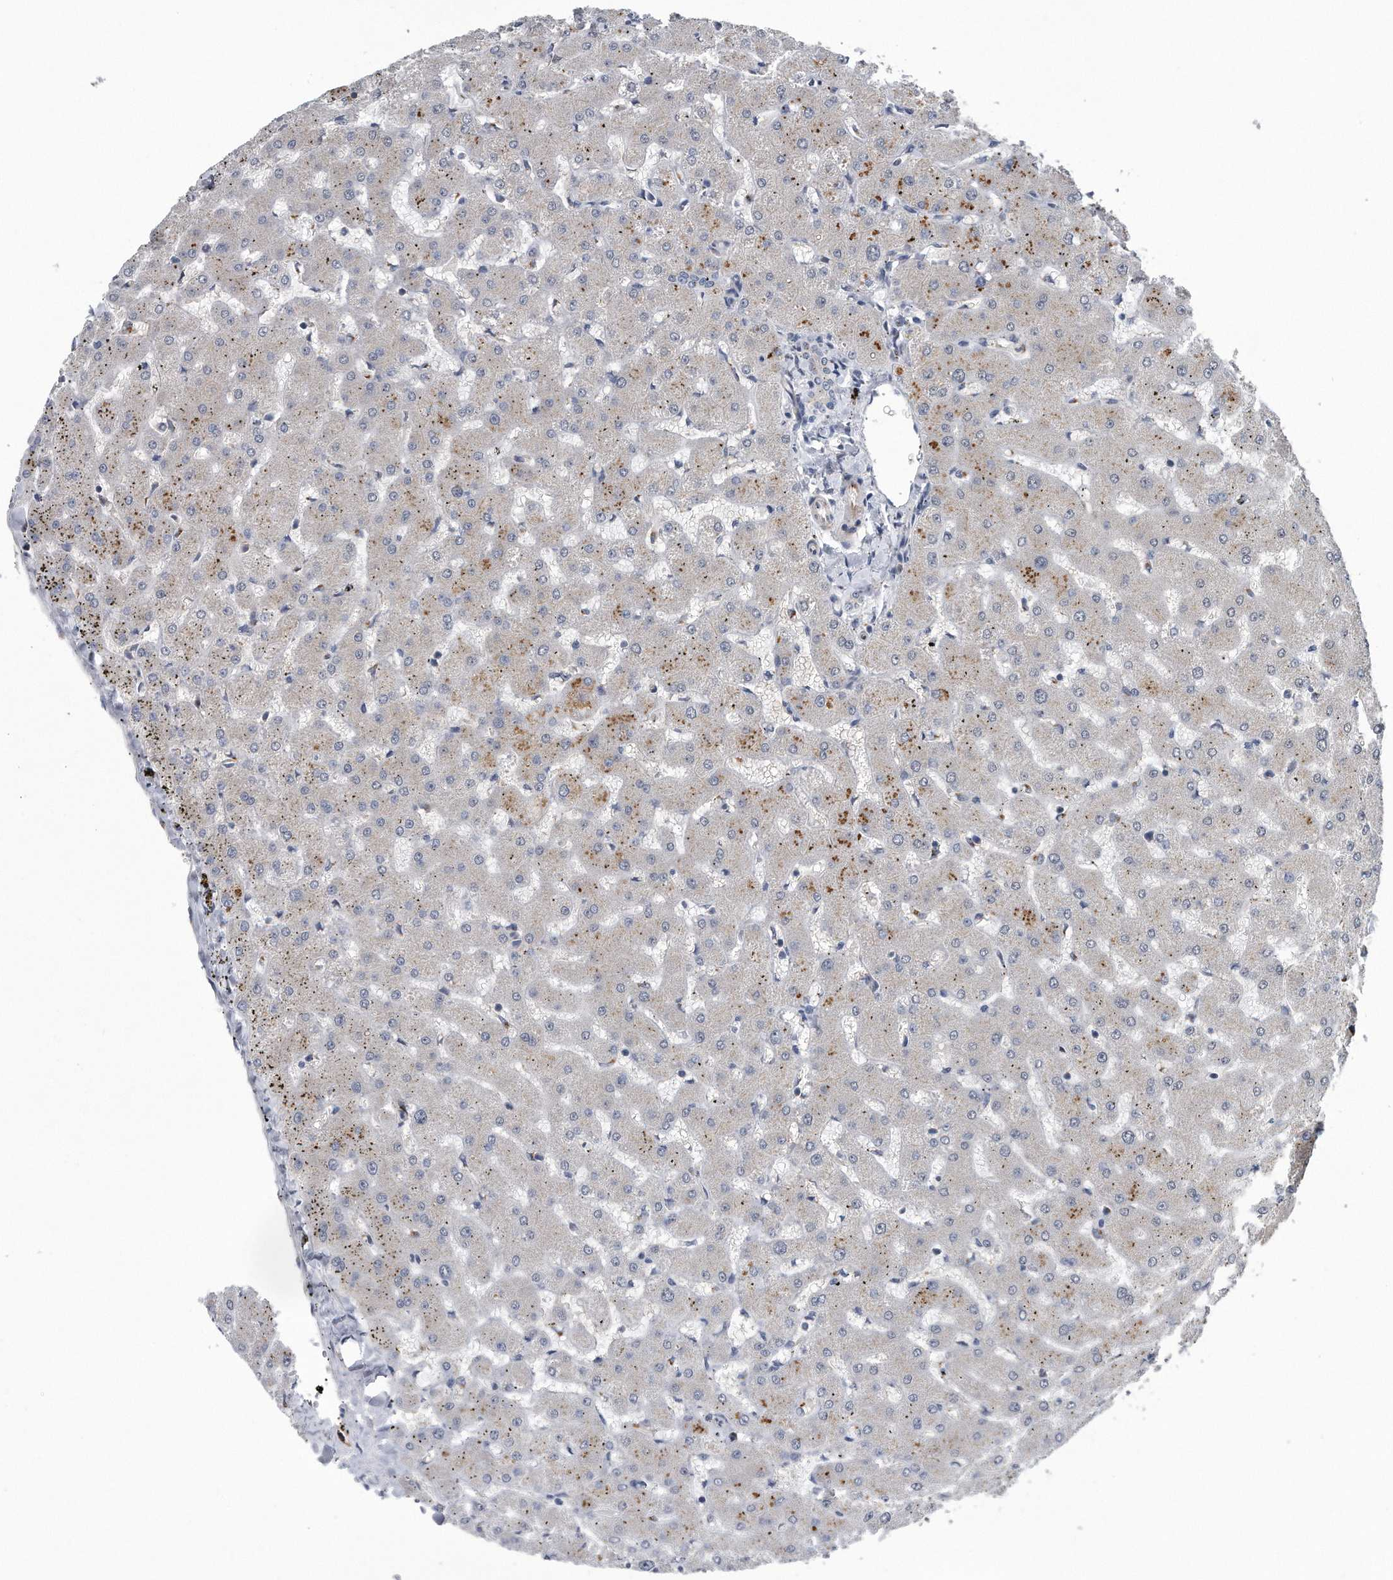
{"staining": {"intensity": "negative", "quantity": "none", "location": "none"}, "tissue": "liver", "cell_type": "Cholangiocytes", "image_type": "normal", "snomed": [{"axis": "morphology", "description": "Normal tissue, NOS"}, {"axis": "topography", "description": "Liver"}], "caption": "Human liver stained for a protein using immunohistochemistry (IHC) demonstrates no positivity in cholangiocytes.", "gene": "LYRM4", "patient": {"sex": "female", "age": 63}}